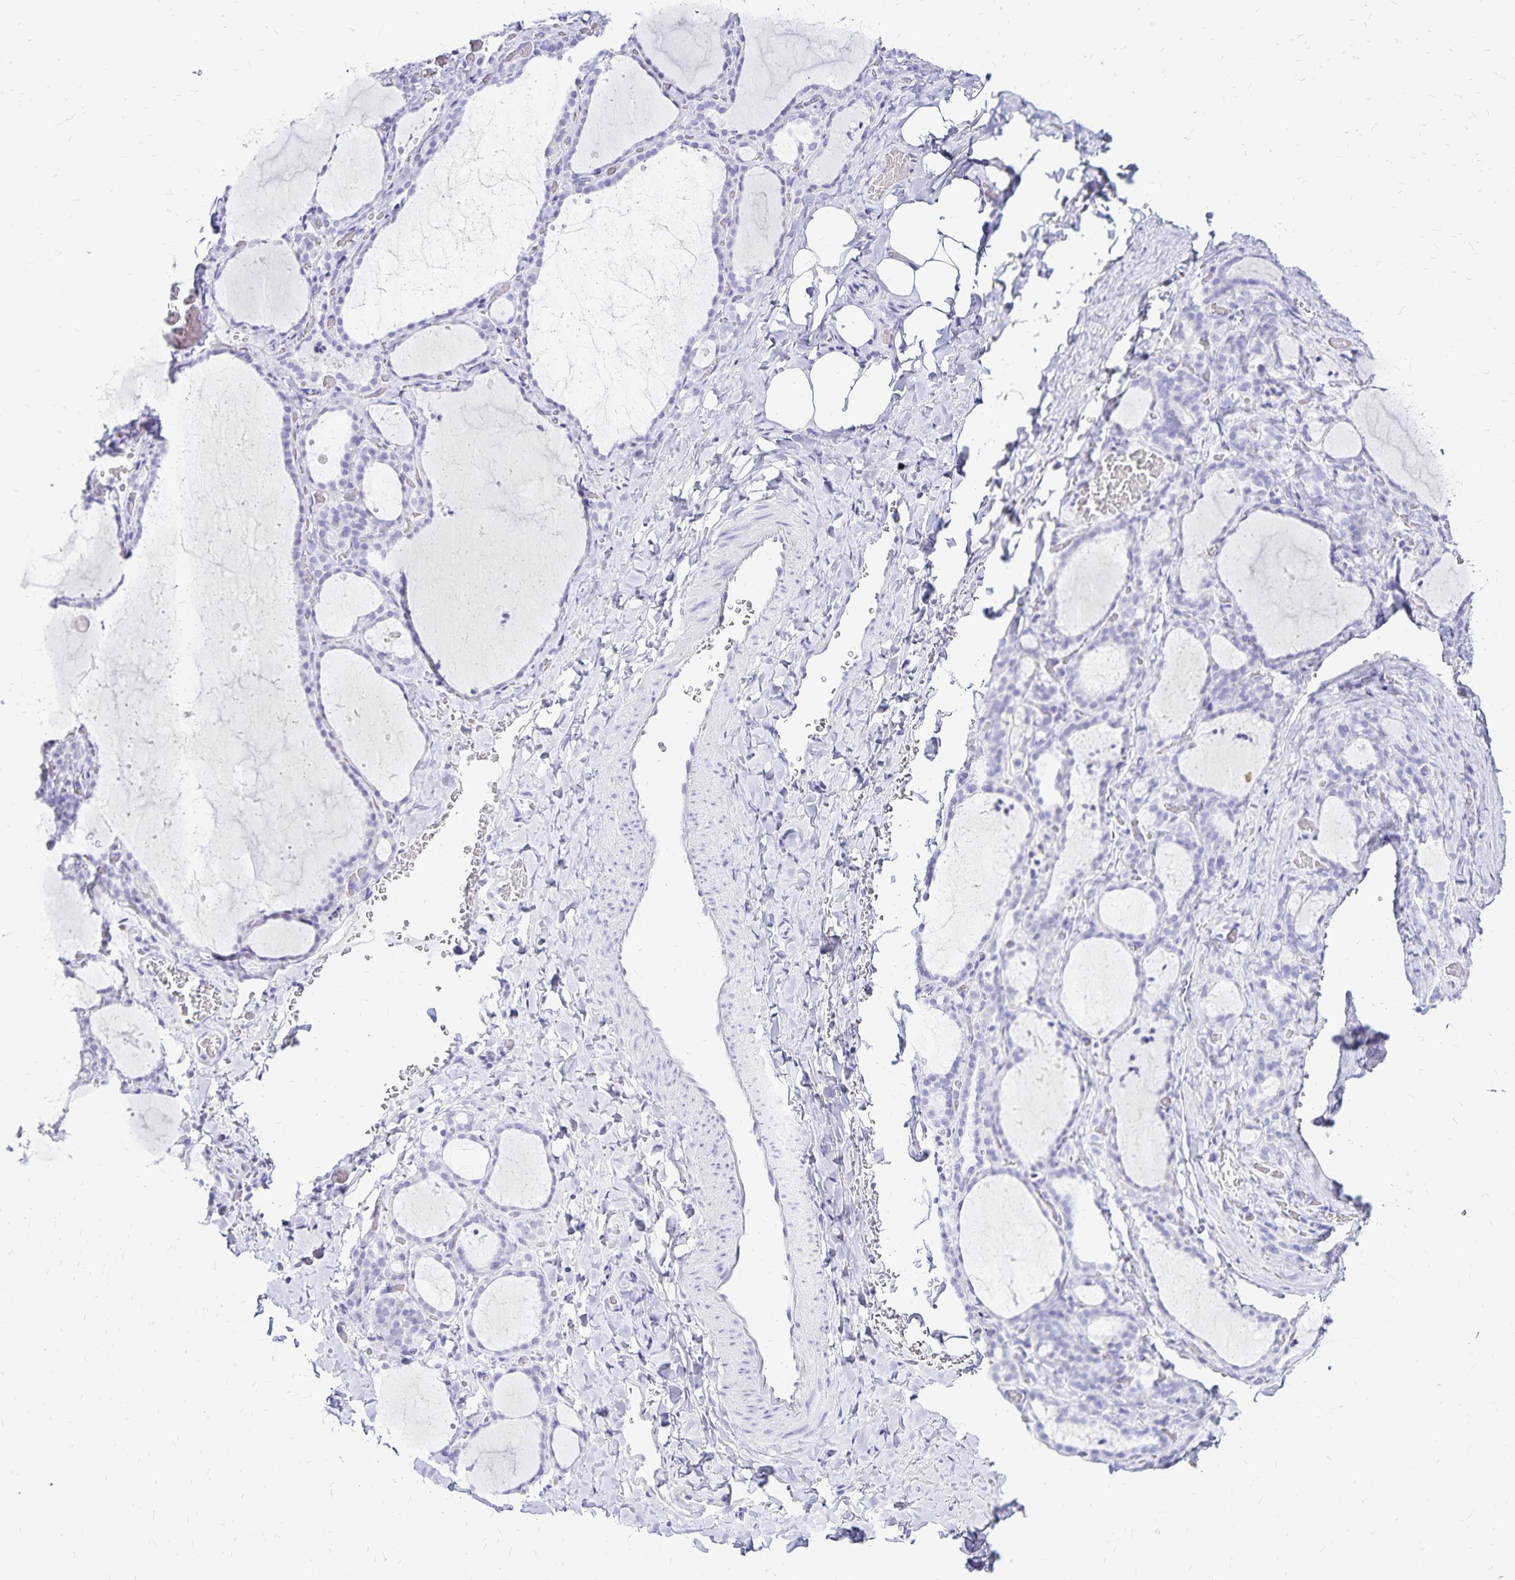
{"staining": {"intensity": "negative", "quantity": "none", "location": "none"}, "tissue": "thyroid gland", "cell_type": "Glandular cells", "image_type": "normal", "snomed": [{"axis": "morphology", "description": "Normal tissue, NOS"}, {"axis": "topography", "description": "Thyroid gland"}], "caption": "Image shows no protein positivity in glandular cells of normal thyroid gland.", "gene": "LIN28B", "patient": {"sex": "female", "age": 22}}